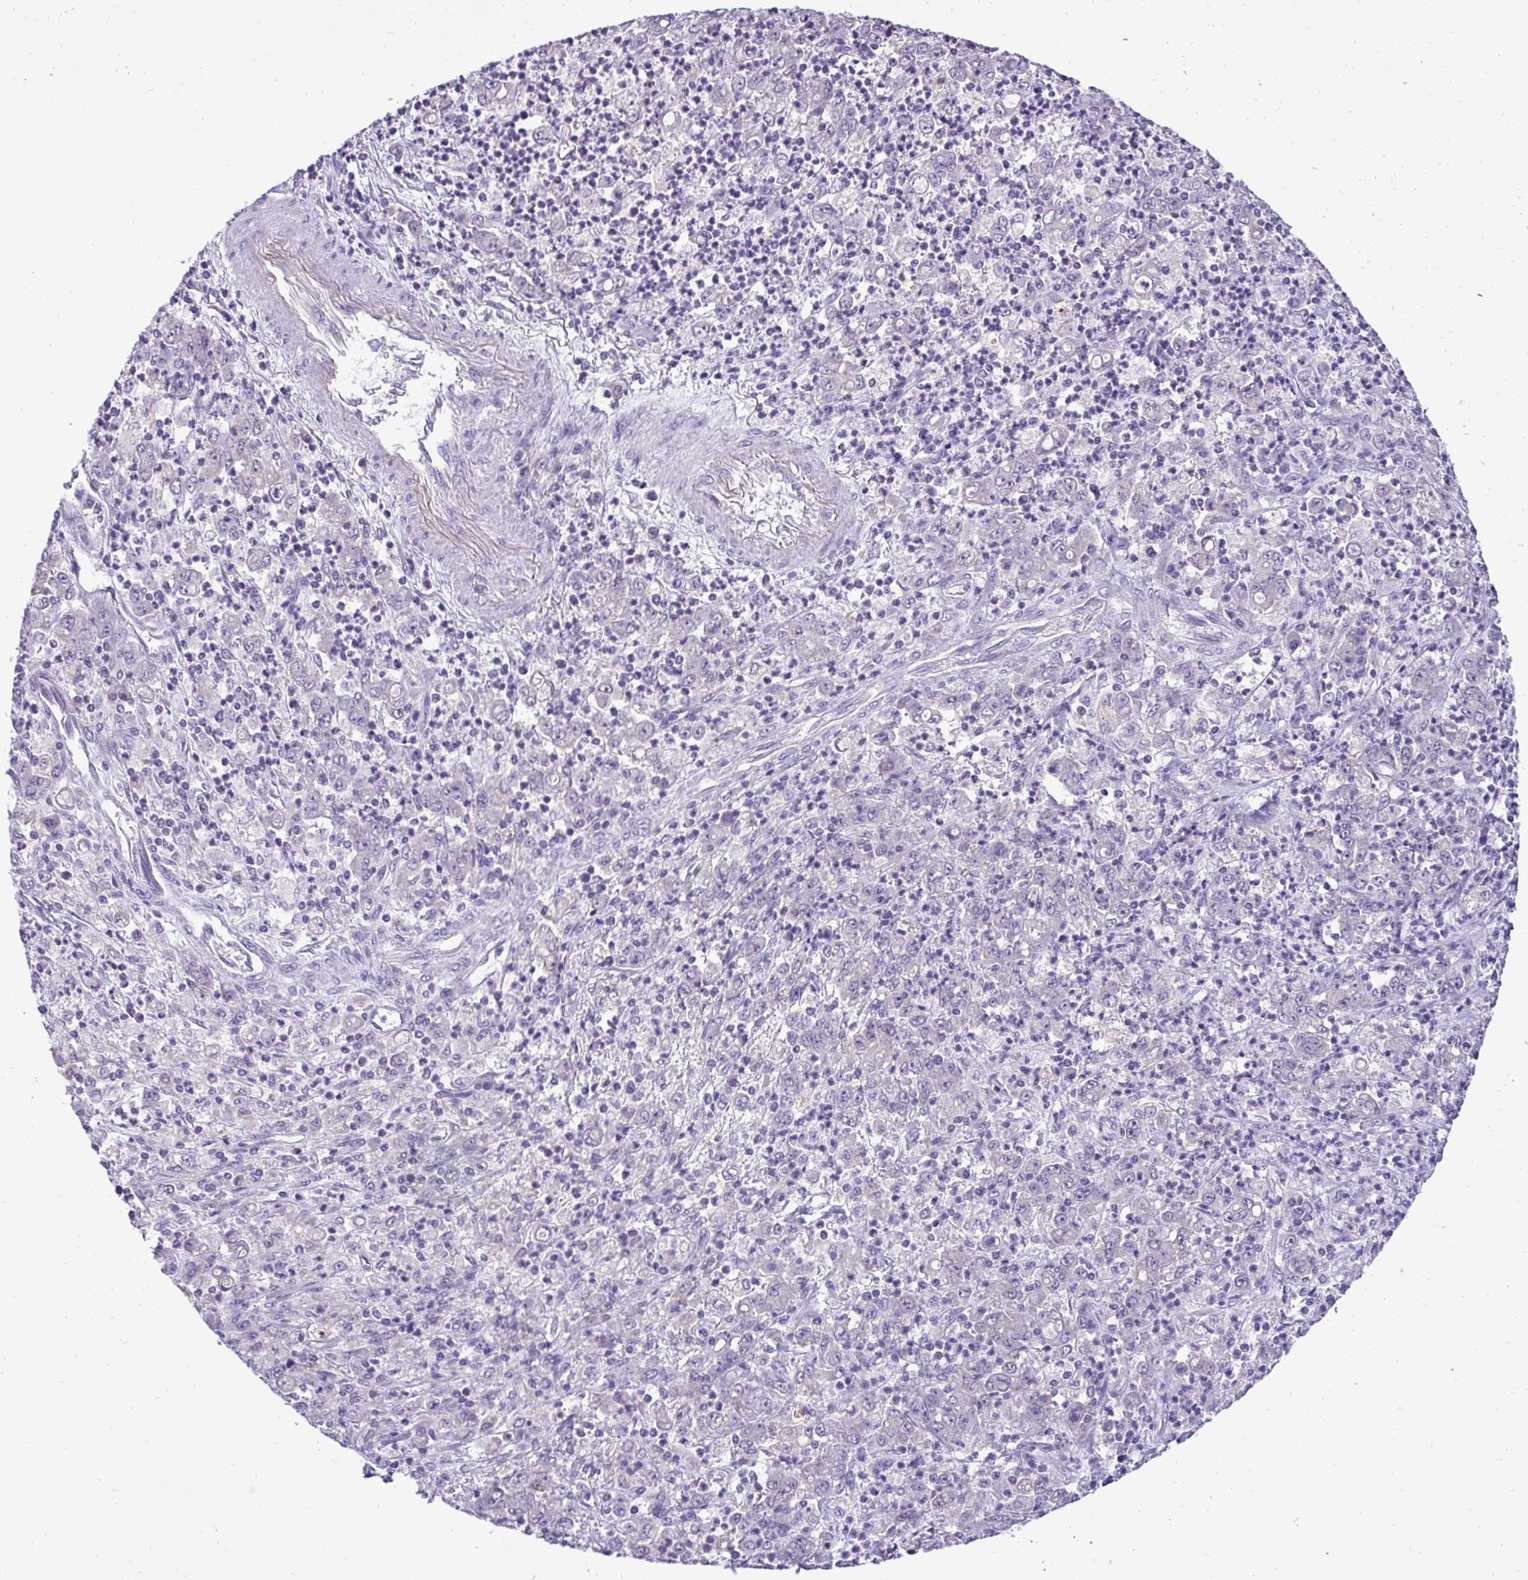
{"staining": {"intensity": "negative", "quantity": "none", "location": "none"}, "tissue": "stomach cancer", "cell_type": "Tumor cells", "image_type": "cancer", "snomed": [{"axis": "morphology", "description": "Adenocarcinoma, NOS"}, {"axis": "topography", "description": "Stomach, lower"}], "caption": "Adenocarcinoma (stomach) stained for a protein using immunohistochemistry exhibits no expression tumor cells.", "gene": "ST8SIA2", "patient": {"sex": "female", "age": 71}}